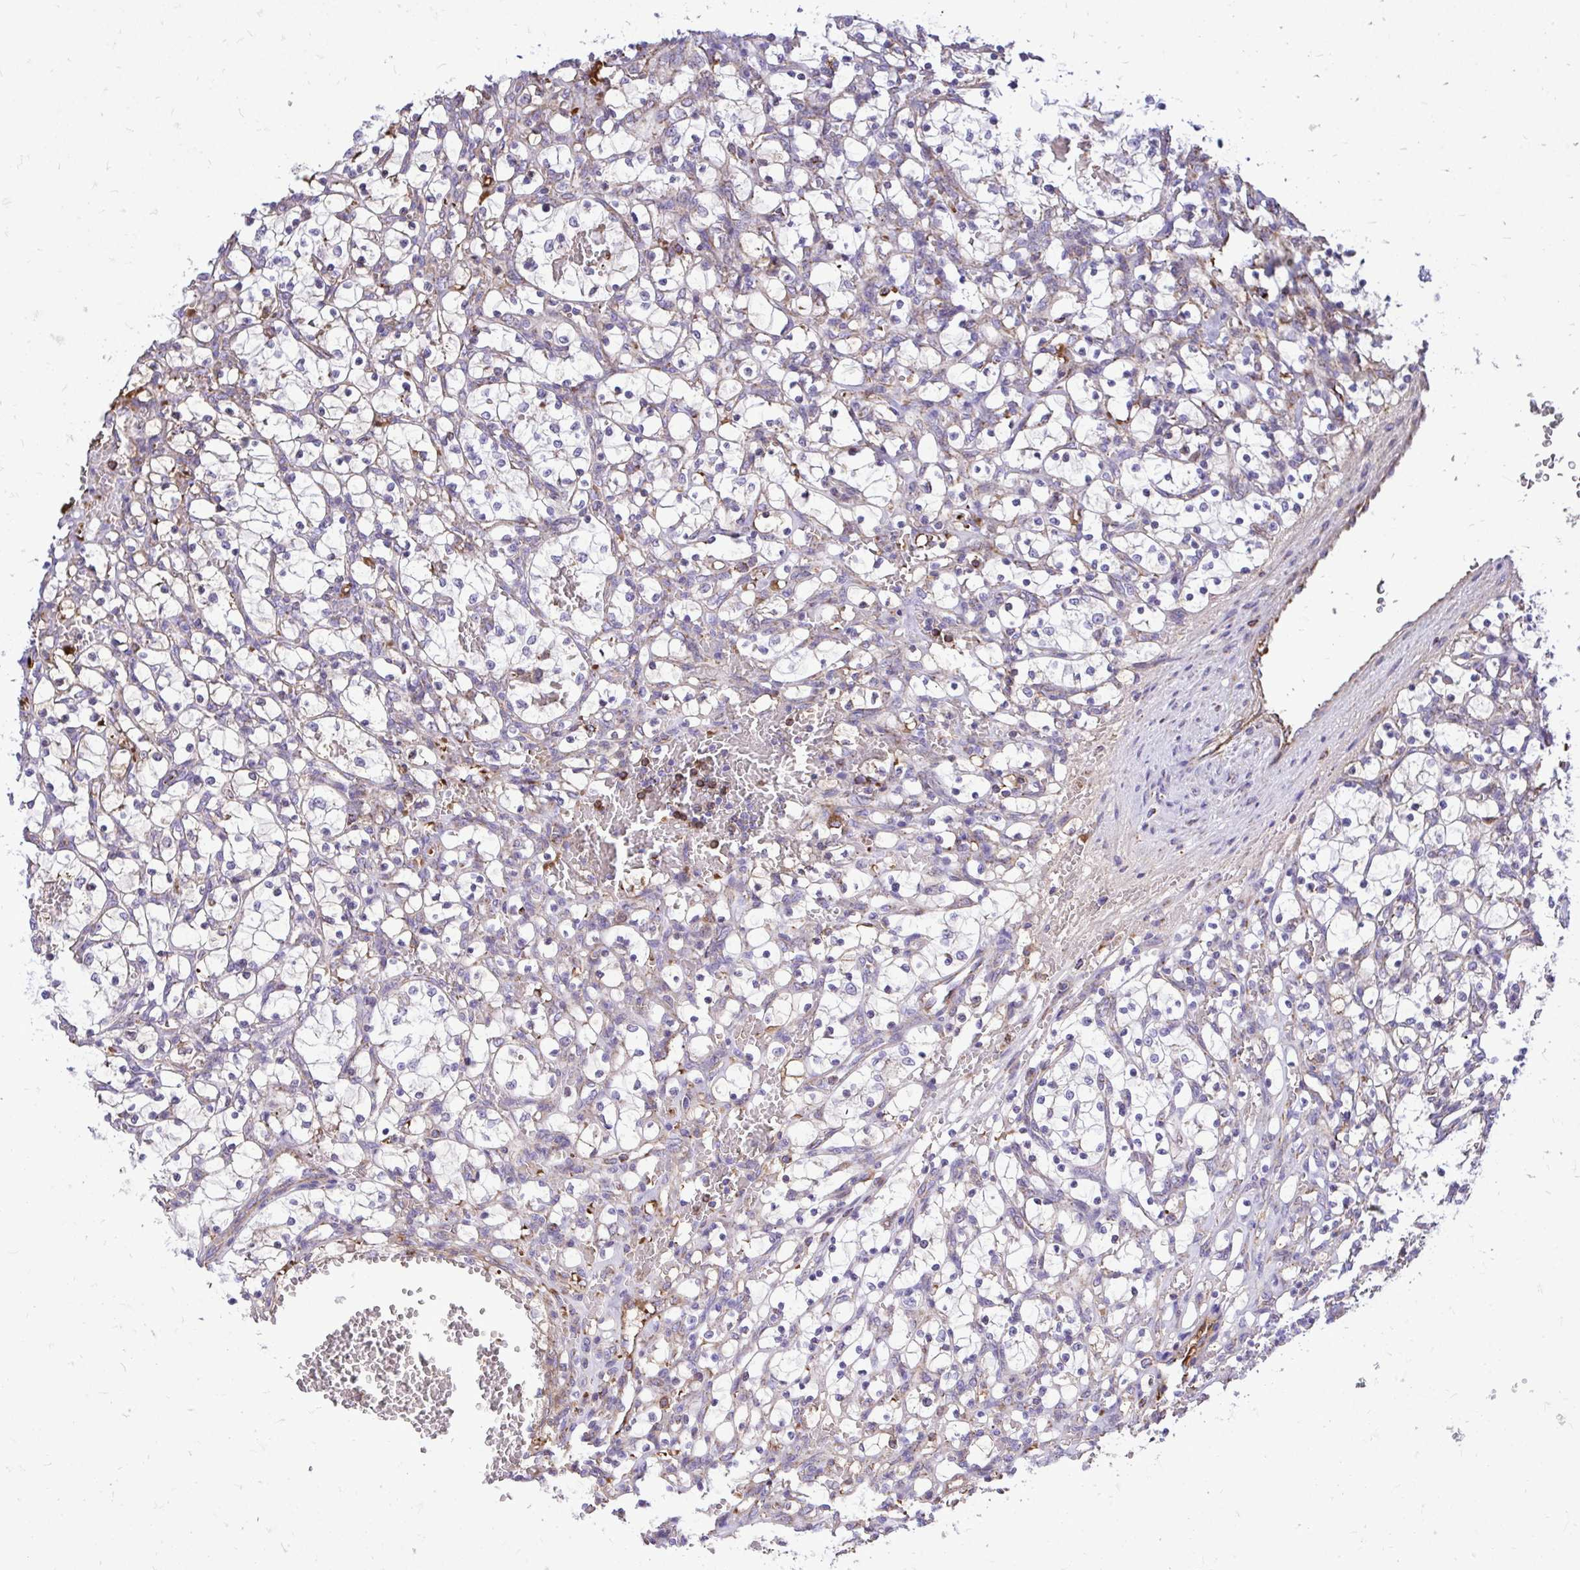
{"staining": {"intensity": "negative", "quantity": "none", "location": "none"}, "tissue": "renal cancer", "cell_type": "Tumor cells", "image_type": "cancer", "snomed": [{"axis": "morphology", "description": "Adenocarcinoma, NOS"}, {"axis": "topography", "description": "Kidney"}], "caption": "DAB (3,3'-diaminobenzidine) immunohistochemical staining of renal adenocarcinoma demonstrates no significant expression in tumor cells.", "gene": "ATP13A2", "patient": {"sex": "female", "age": 69}}